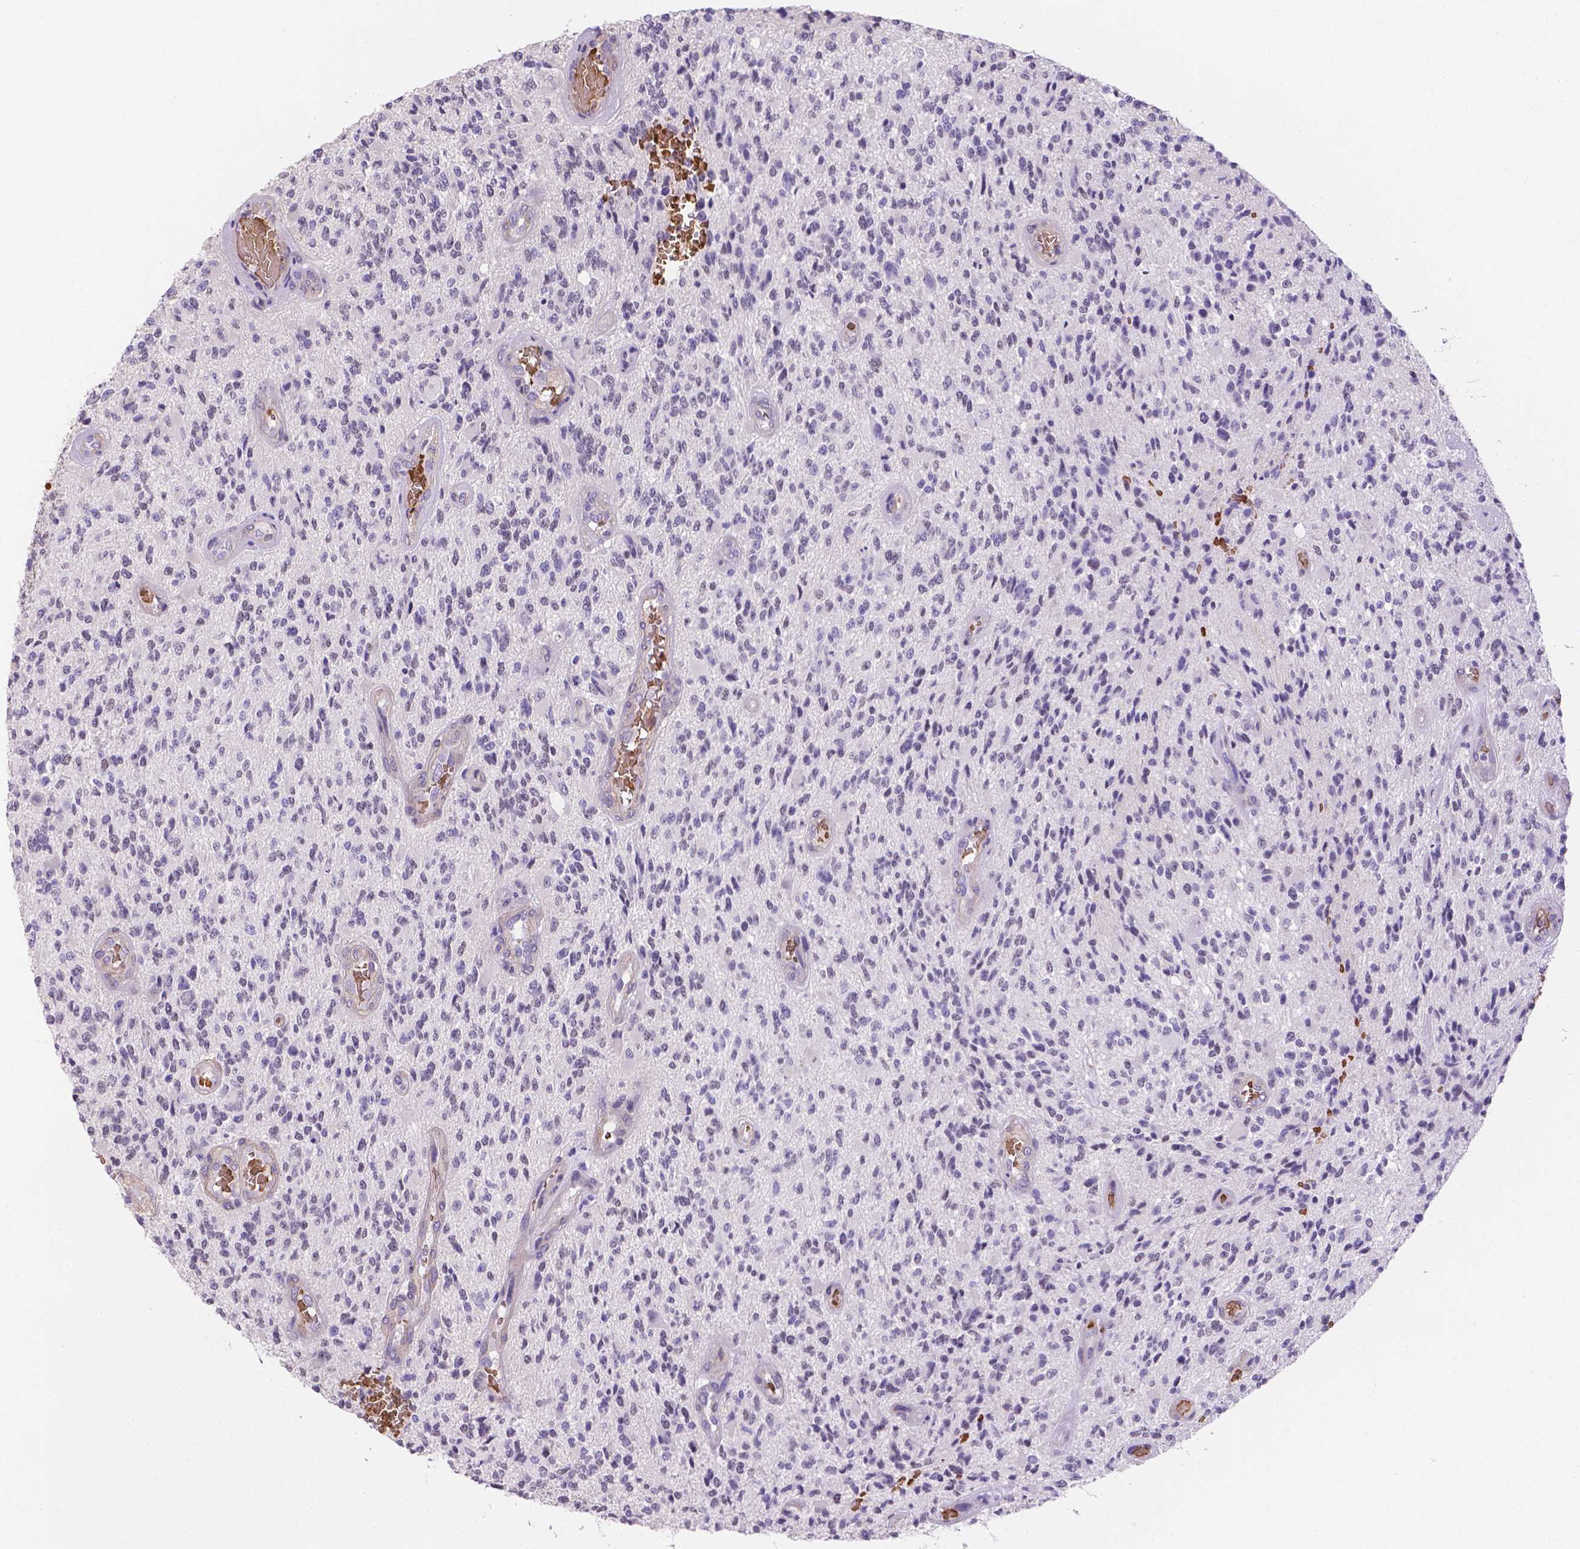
{"staining": {"intensity": "negative", "quantity": "none", "location": "none"}, "tissue": "glioma", "cell_type": "Tumor cells", "image_type": "cancer", "snomed": [{"axis": "morphology", "description": "Glioma, malignant, High grade"}, {"axis": "topography", "description": "Brain"}], "caption": "Tumor cells are negative for protein expression in human high-grade glioma (malignant). (DAB IHC, high magnification).", "gene": "SLC40A1", "patient": {"sex": "female", "age": 63}}